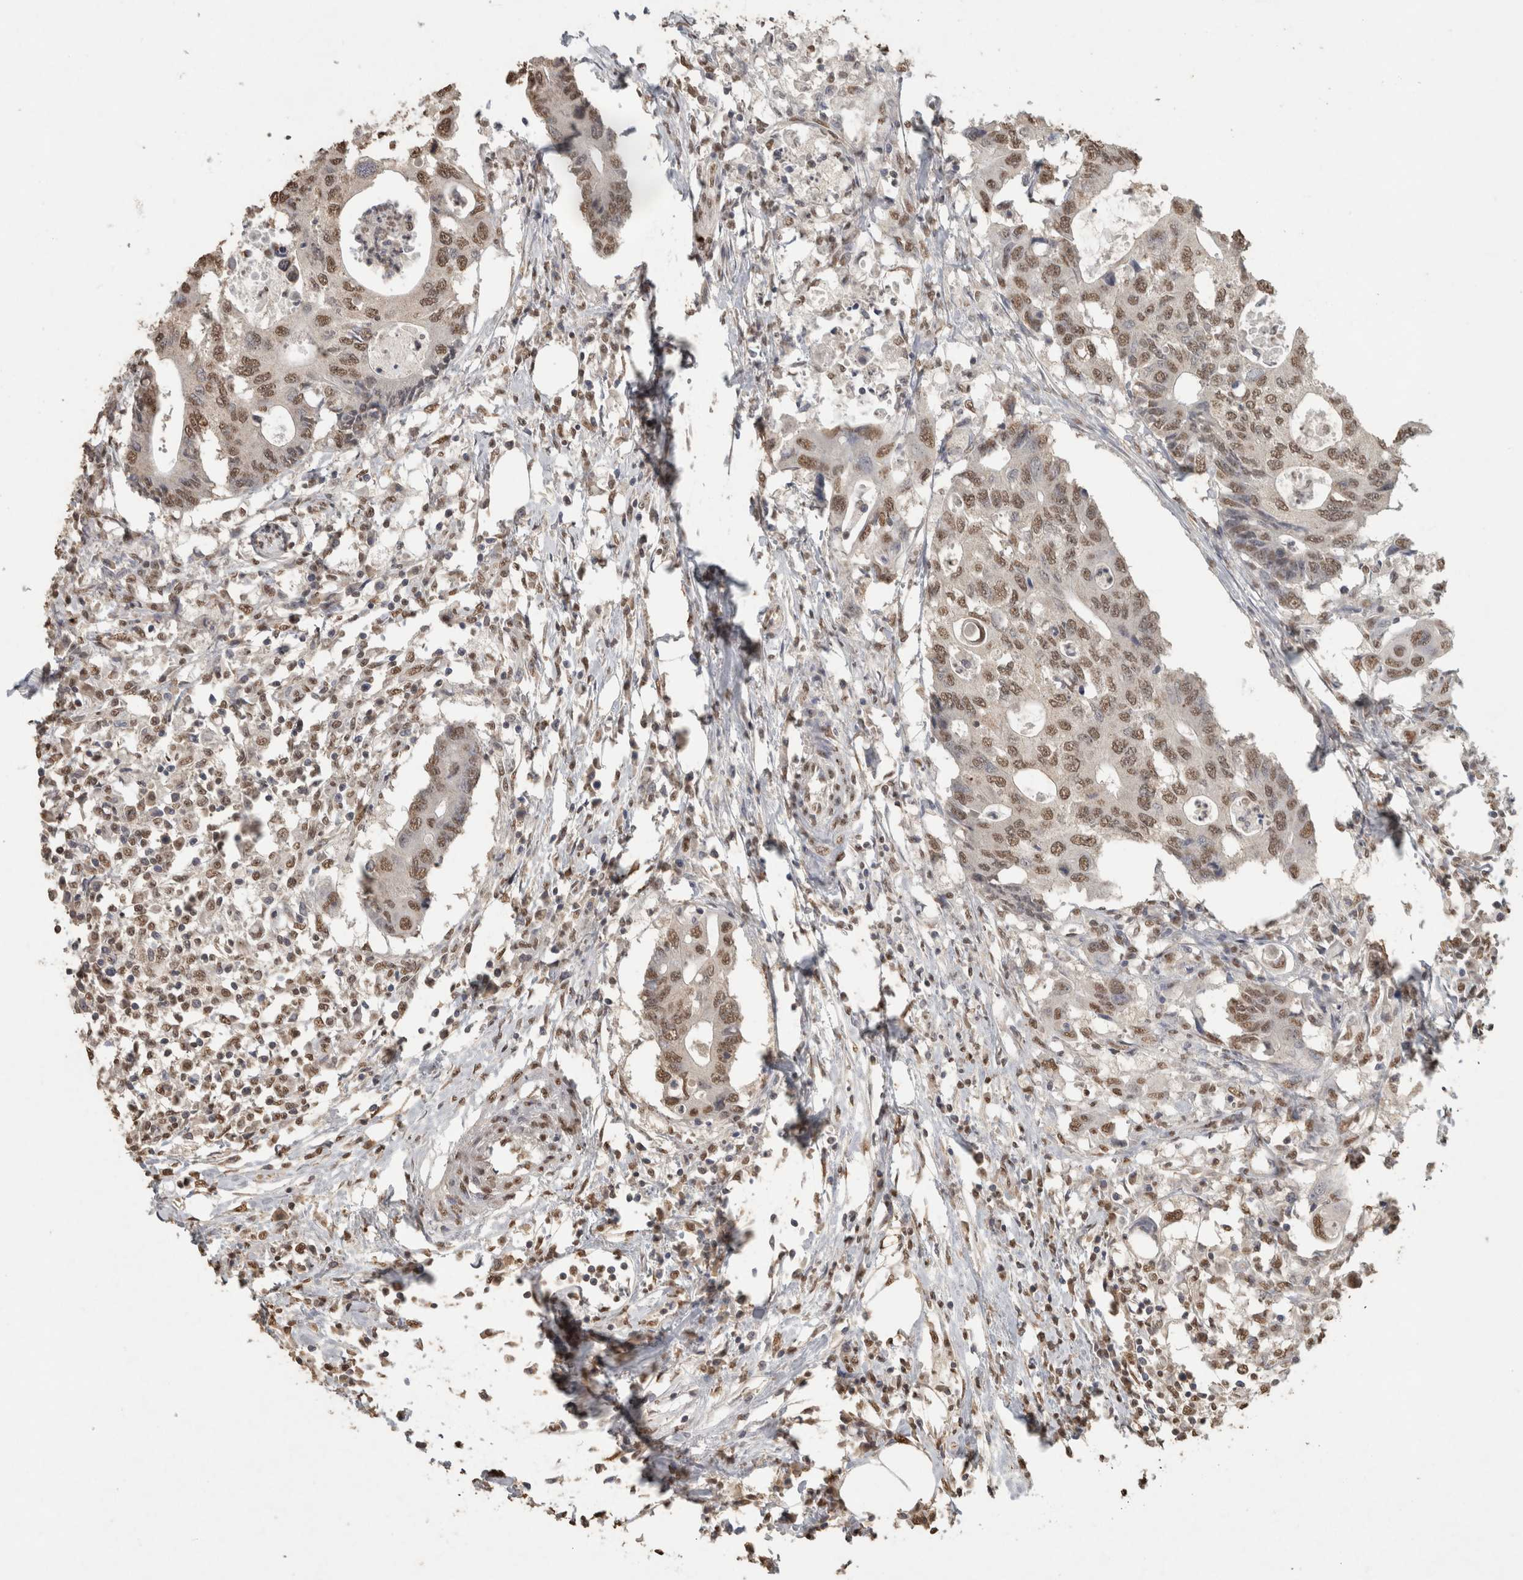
{"staining": {"intensity": "moderate", "quantity": ">75%", "location": "nuclear"}, "tissue": "colorectal cancer", "cell_type": "Tumor cells", "image_type": "cancer", "snomed": [{"axis": "morphology", "description": "Adenocarcinoma, NOS"}, {"axis": "topography", "description": "Colon"}], "caption": "Colorectal adenocarcinoma stained with IHC reveals moderate nuclear staining in about >75% of tumor cells. (brown staining indicates protein expression, while blue staining denotes nuclei).", "gene": "HAND2", "patient": {"sex": "male", "age": 71}}